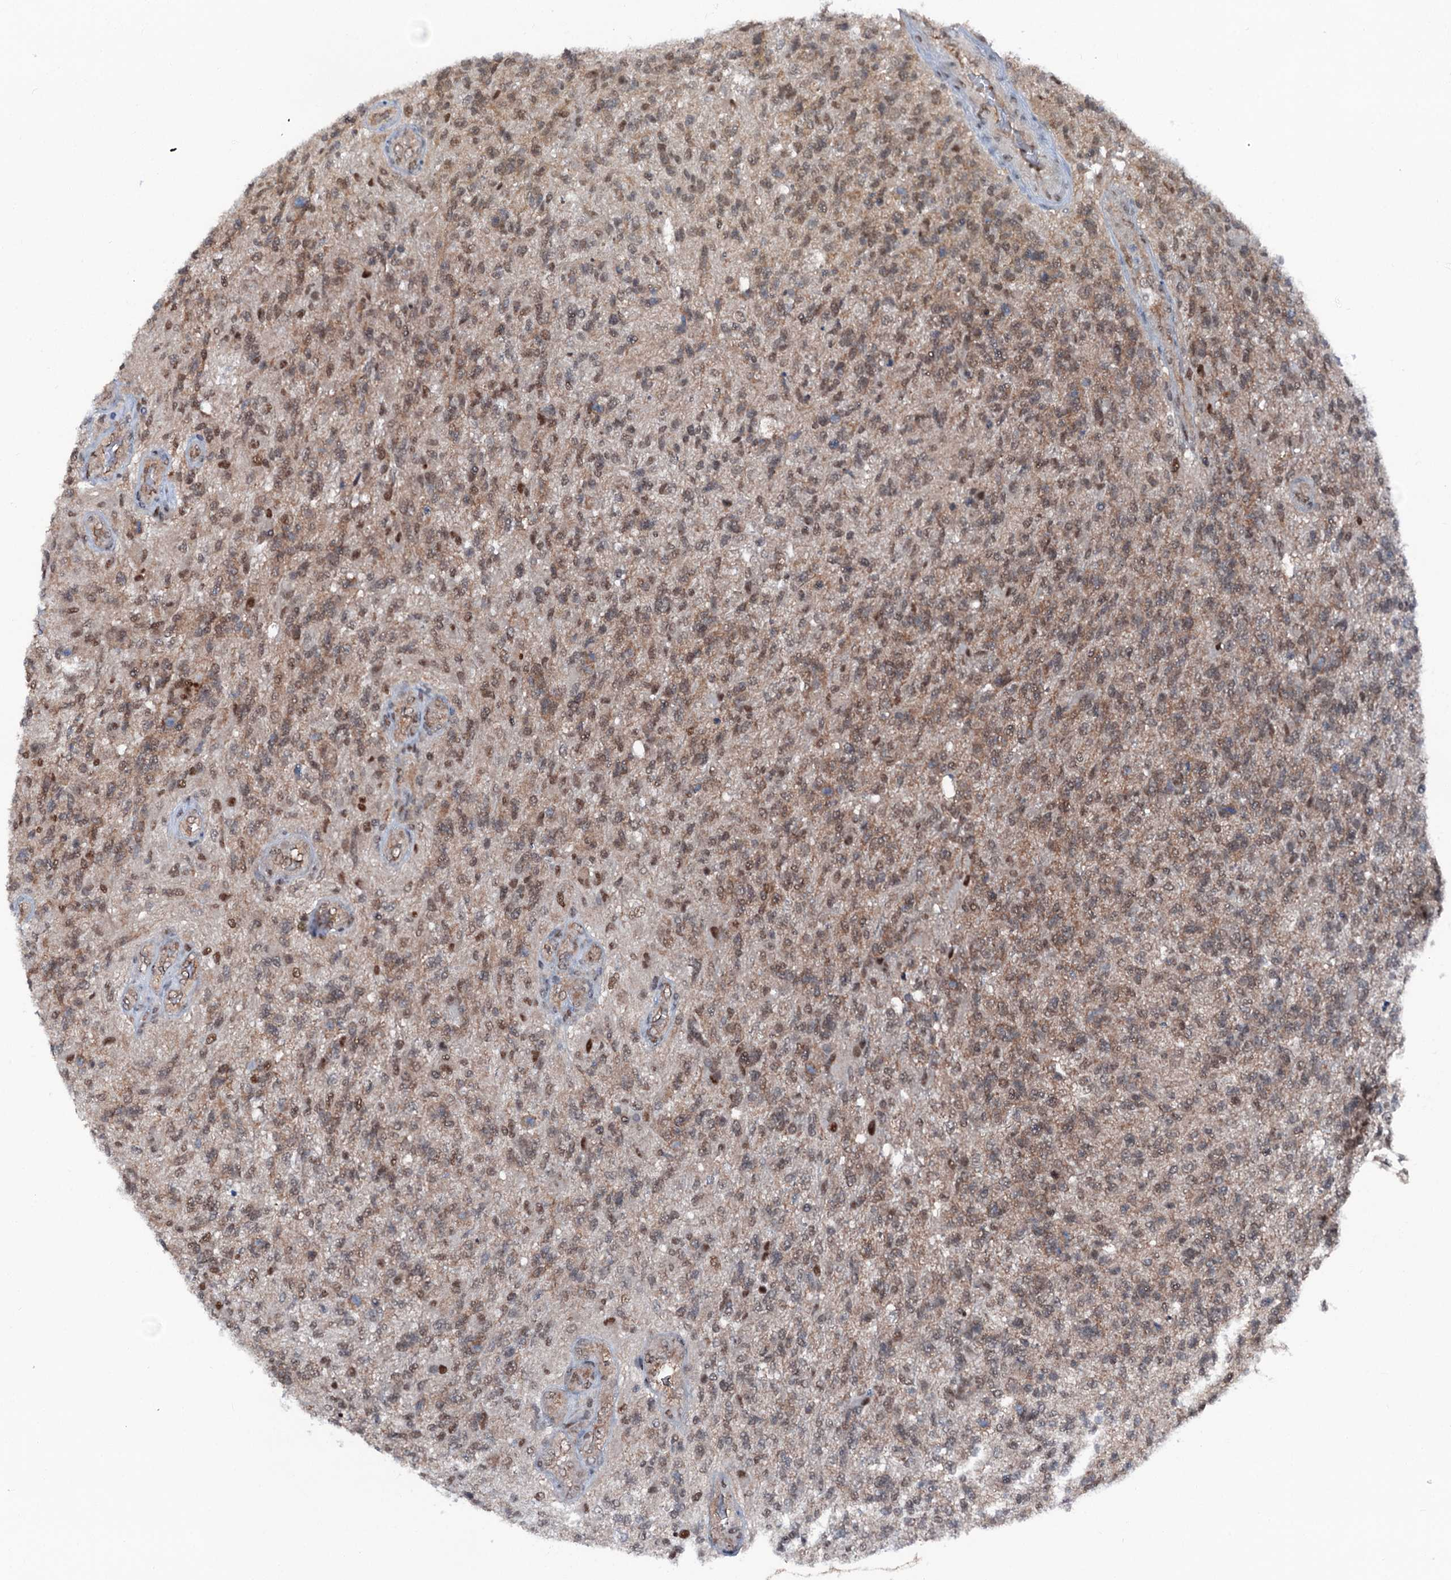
{"staining": {"intensity": "moderate", "quantity": "25%-75%", "location": "cytoplasmic/membranous,nuclear"}, "tissue": "glioma", "cell_type": "Tumor cells", "image_type": "cancer", "snomed": [{"axis": "morphology", "description": "Glioma, malignant, High grade"}, {"axis": "topography", "description": "Brain"}], "caption": "This is an image of immunohistochemistry staining of glioma, which shows moderate positivity in the cytoplasmic/membranous and nuclear of tumor cells.", "gene": "PSMD13", "patient": {"sex": "male", "age": 56}}